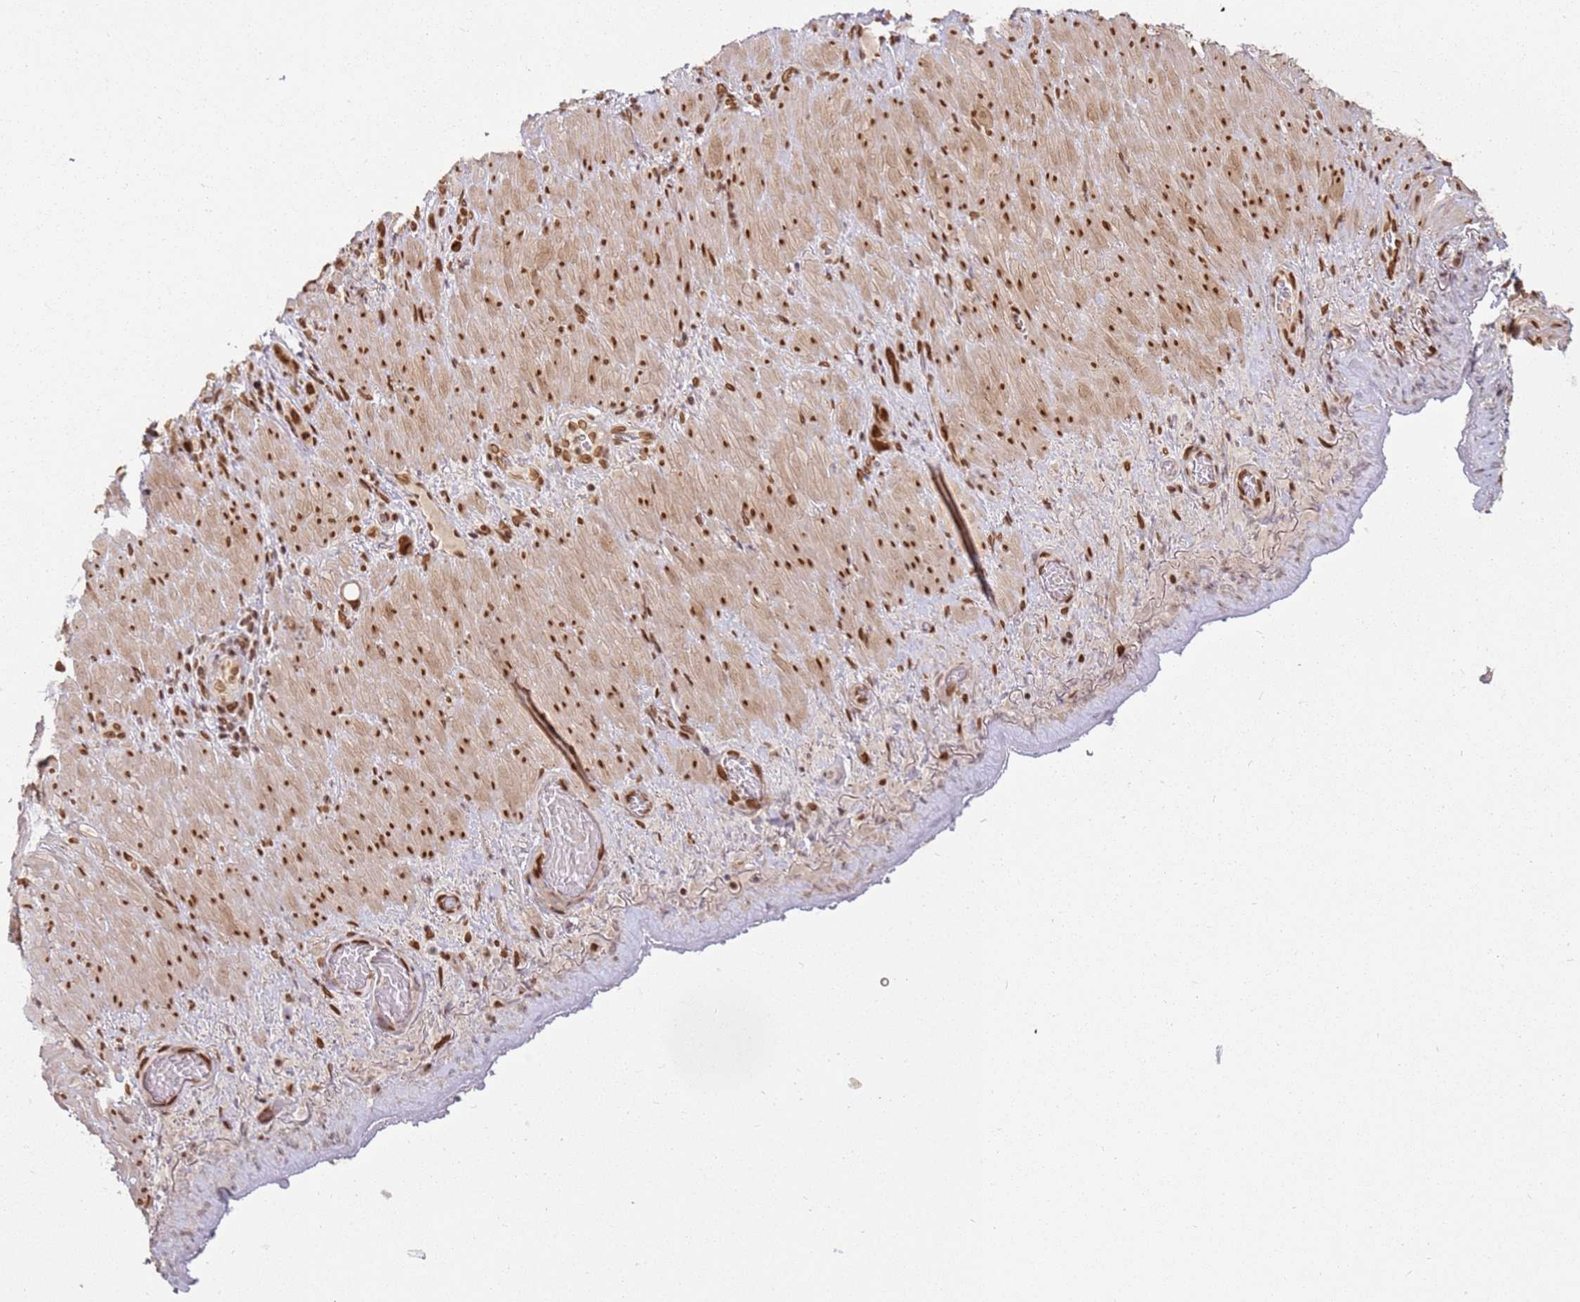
{"staining": {"intensity": "strong", "quantity": ">75%", "location": "nuclear"}, "tissue": "stomach cancer", "cell_type": "Tumor cells", "image_type": "cancer", "snomed": [{"axis": "morphology", "description": "Adenocarcinoma, NOS"}, {"axis": "topography", "description": "Stomach"}], "caption": "DAB (3,3'-diaminobenzidine) immunohistochemical staining of stomach adenocarcinoma demonstrates strong nuclear protein expression in about >75% of tumor cells. The protein is stained brown, and the nuclei are stained in blue (DAB IHC with brightfield microscopy, high magnification).", "gene": "TENT4A", "patient": {"sex": "female", "age": 65}}